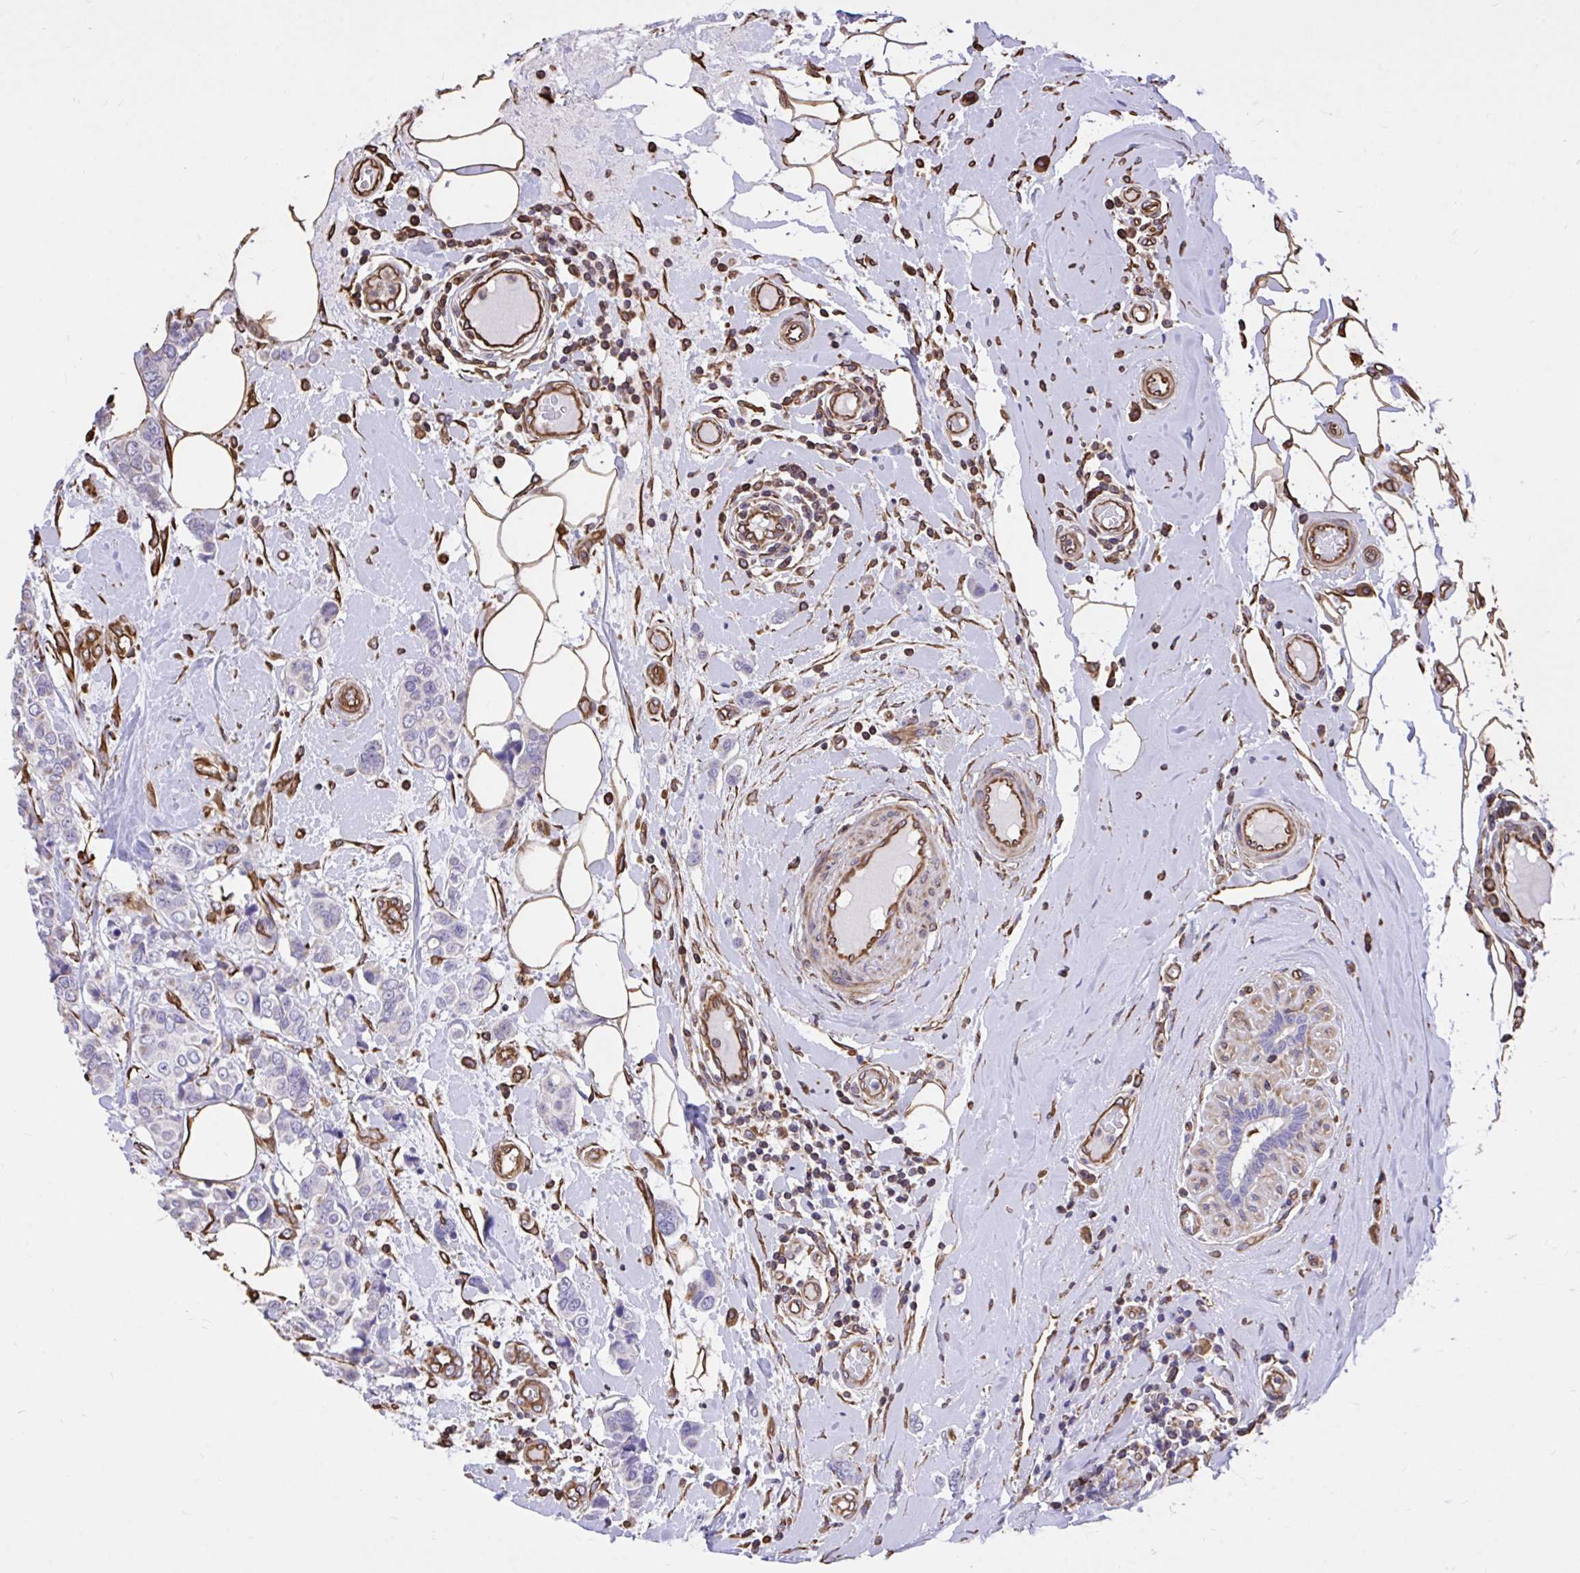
{"staining": {"intensity": "negative", "quantity": "none", "location": "none"}, "tissue": "breast cancer", "cell_type": "Tumor cells", "image_type": "cancer", "snomed": [{"axis": "morphology", "description": "Lobular carcinoma"}, {"axis": "topography", "description": "Breast"}], "caption": "The histopathology image displays no significant staining in tumor cells of breast cancer.", "gene": "RNF103", "patient": {"sex": "female", "age": 51}}